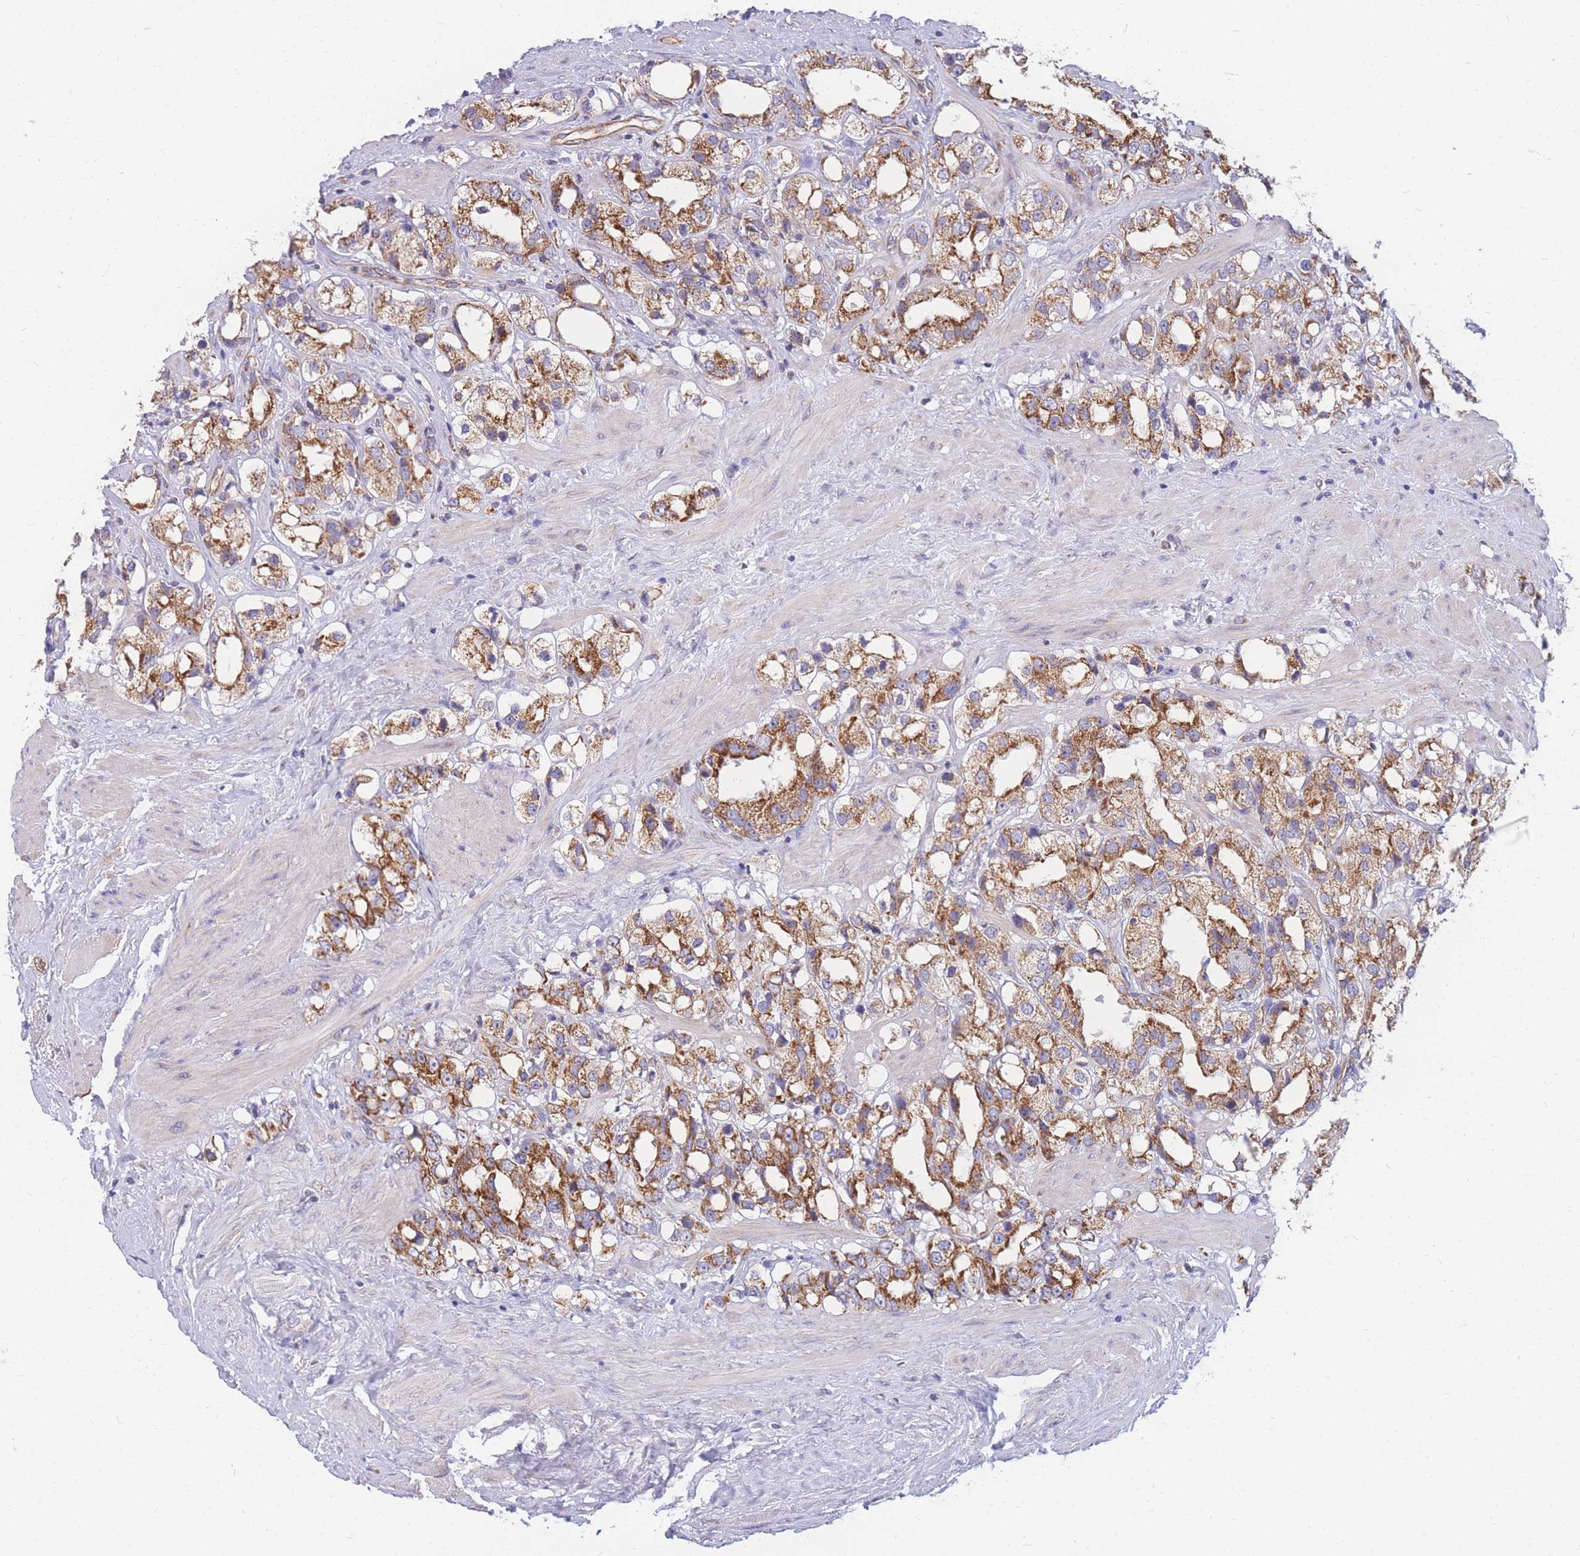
{"staining": {"intensity": "moderate", "quantity": ">75%", "location": "cytoplasmic/membranous"}, "tissue": "prostate cancer", "cell_type": "Tumor cells", "image_type": "cancer", "snomed": [{"axis": "morphology", "description": "Adenocarcinoma, NOS"}, {"axis": "topography", "description": "Prostate"}], "caption": "Adenocarcinoma (prostate) stained with a brown dye displays moderate cytoplasmic/membranous positive staining in about >75% of tumor cells.", "gene": "MRPS9", "patient": {"sex": "male", "age": 79}}